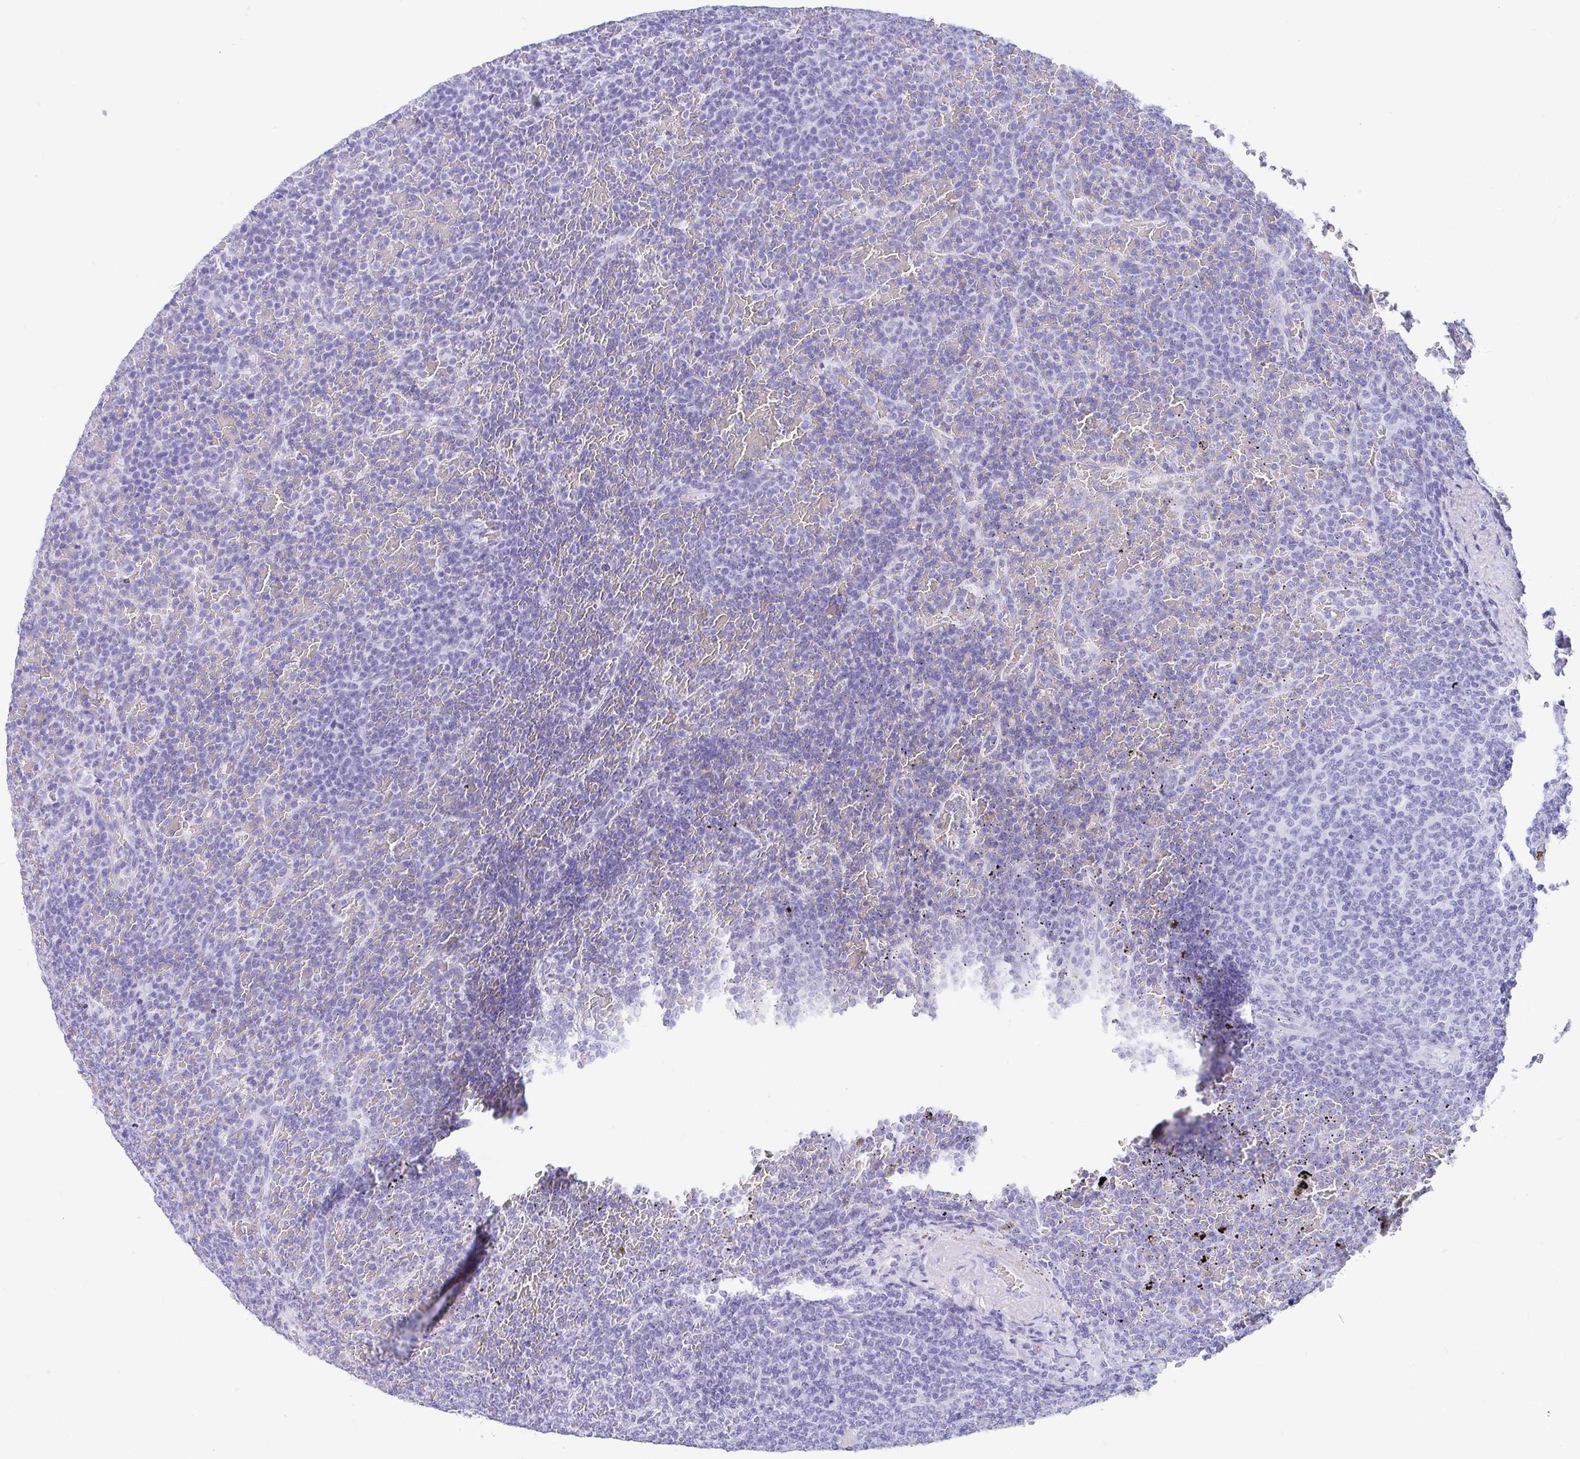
{"staining": {"intensity": "negative", "quantity": "none", "location": "none"}, "tissue": "lymphoma", "cell_type": "Tumor cells", "image_type": "cancer", "snomed": [{"axis": "morphology", "description": "Malignant lymphoma, non-Hodgkin's type, Low grade"}, {"axis": "topography", "description": "Spleen"}], "caption": "Tumor cells show no significant protein staining in lymphoma.", "gene": "GKN1", "patient": {"sex": "female", "age": 77}}